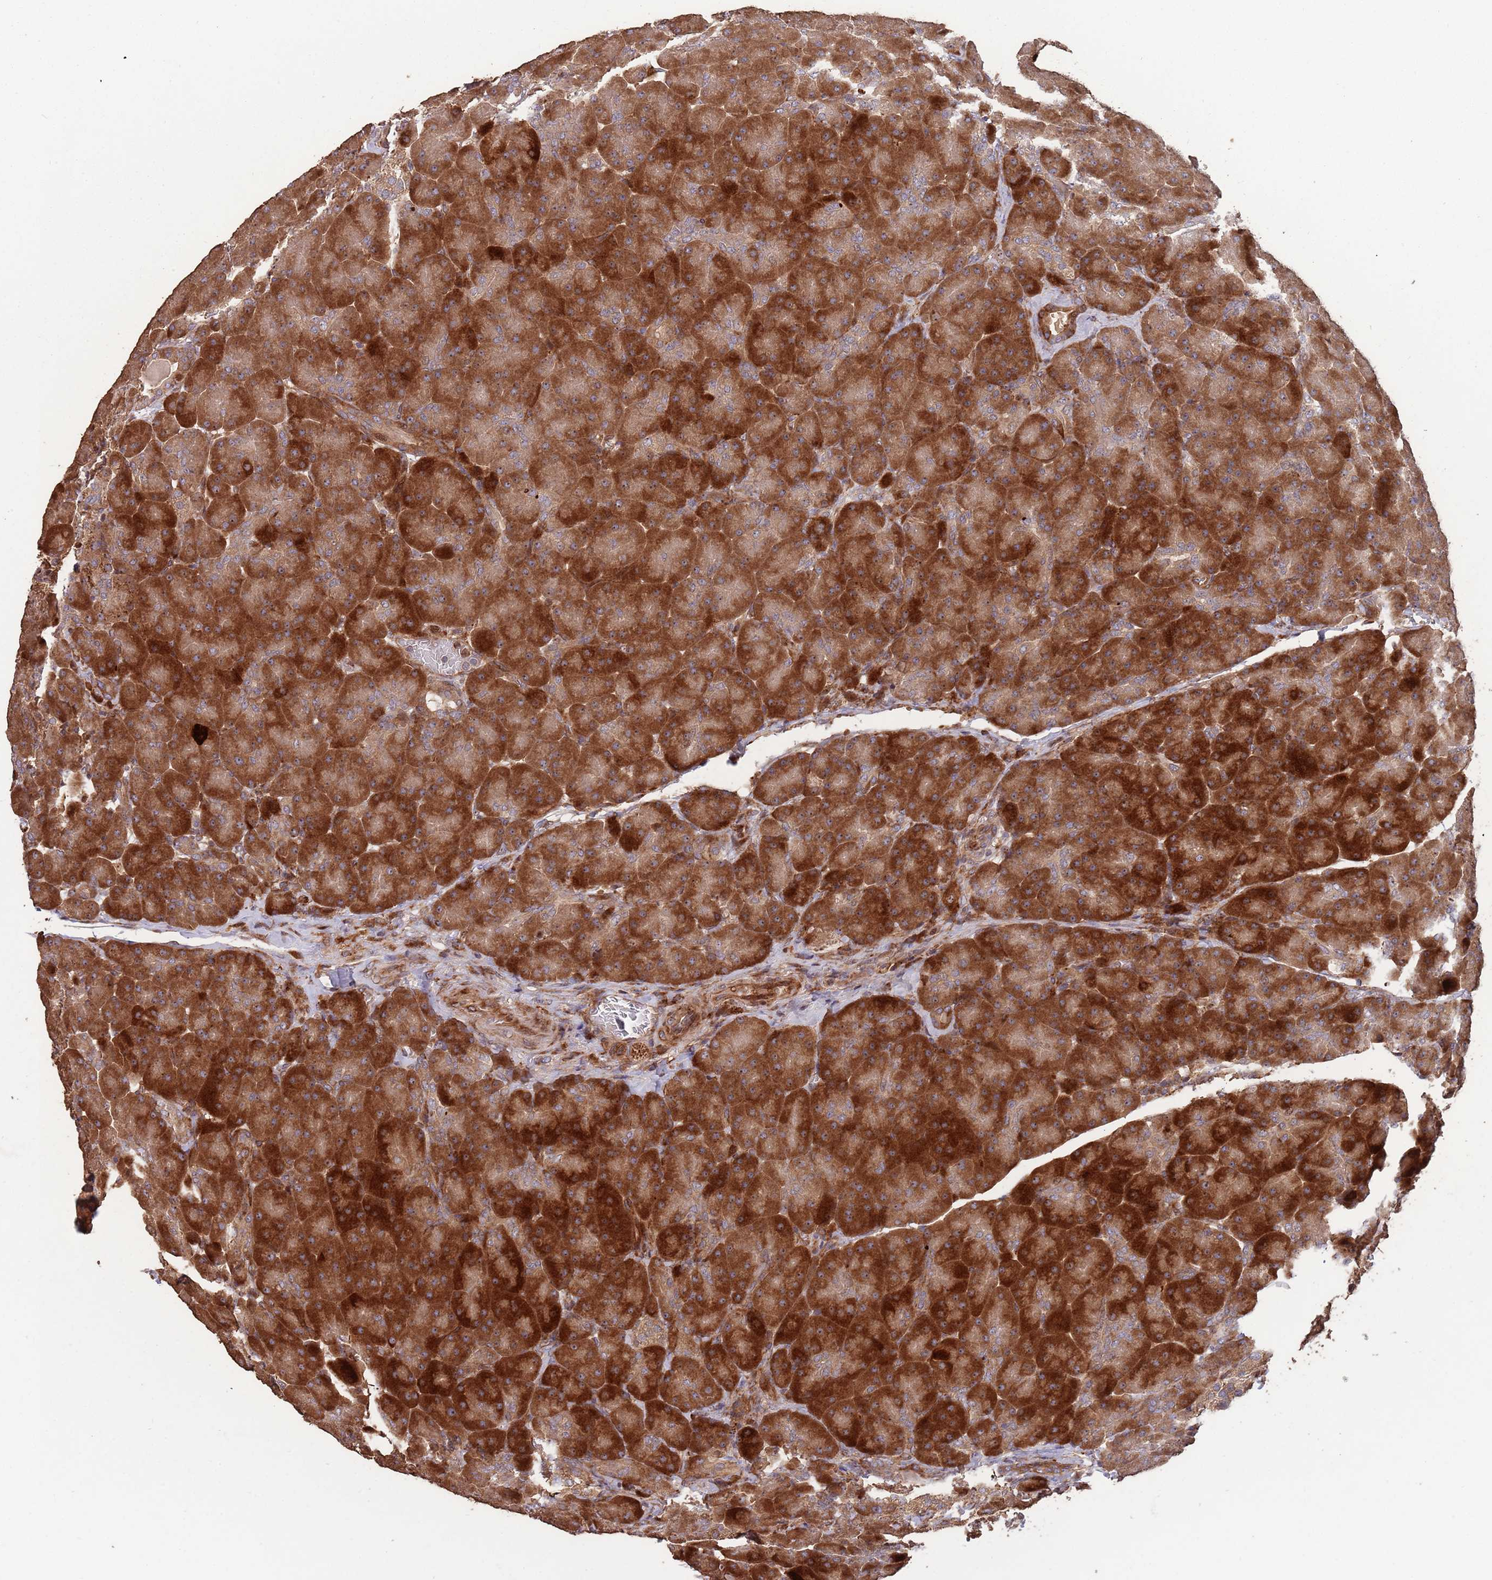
{"staining": {"intensity": "strong", "quantity": ">75%", "location": "cytoplasmic/membranous"}, "tissue": "pancreas", "cell_type": "Exocrine glandular cells", "image_type": "normal", "snomed": [{"axis": "morphology", "description": "Normal tissue, NOS"}, {"axis": "topography", "description": "Pancreas"}], "caption": "Exocrine glandular cells show high levels of strong cytoplasmic/membranous expression in approximately >75% of cells in benign pancreas.", "gene": "ZNF428", "patient": {"sex": "male", "age": 66}}